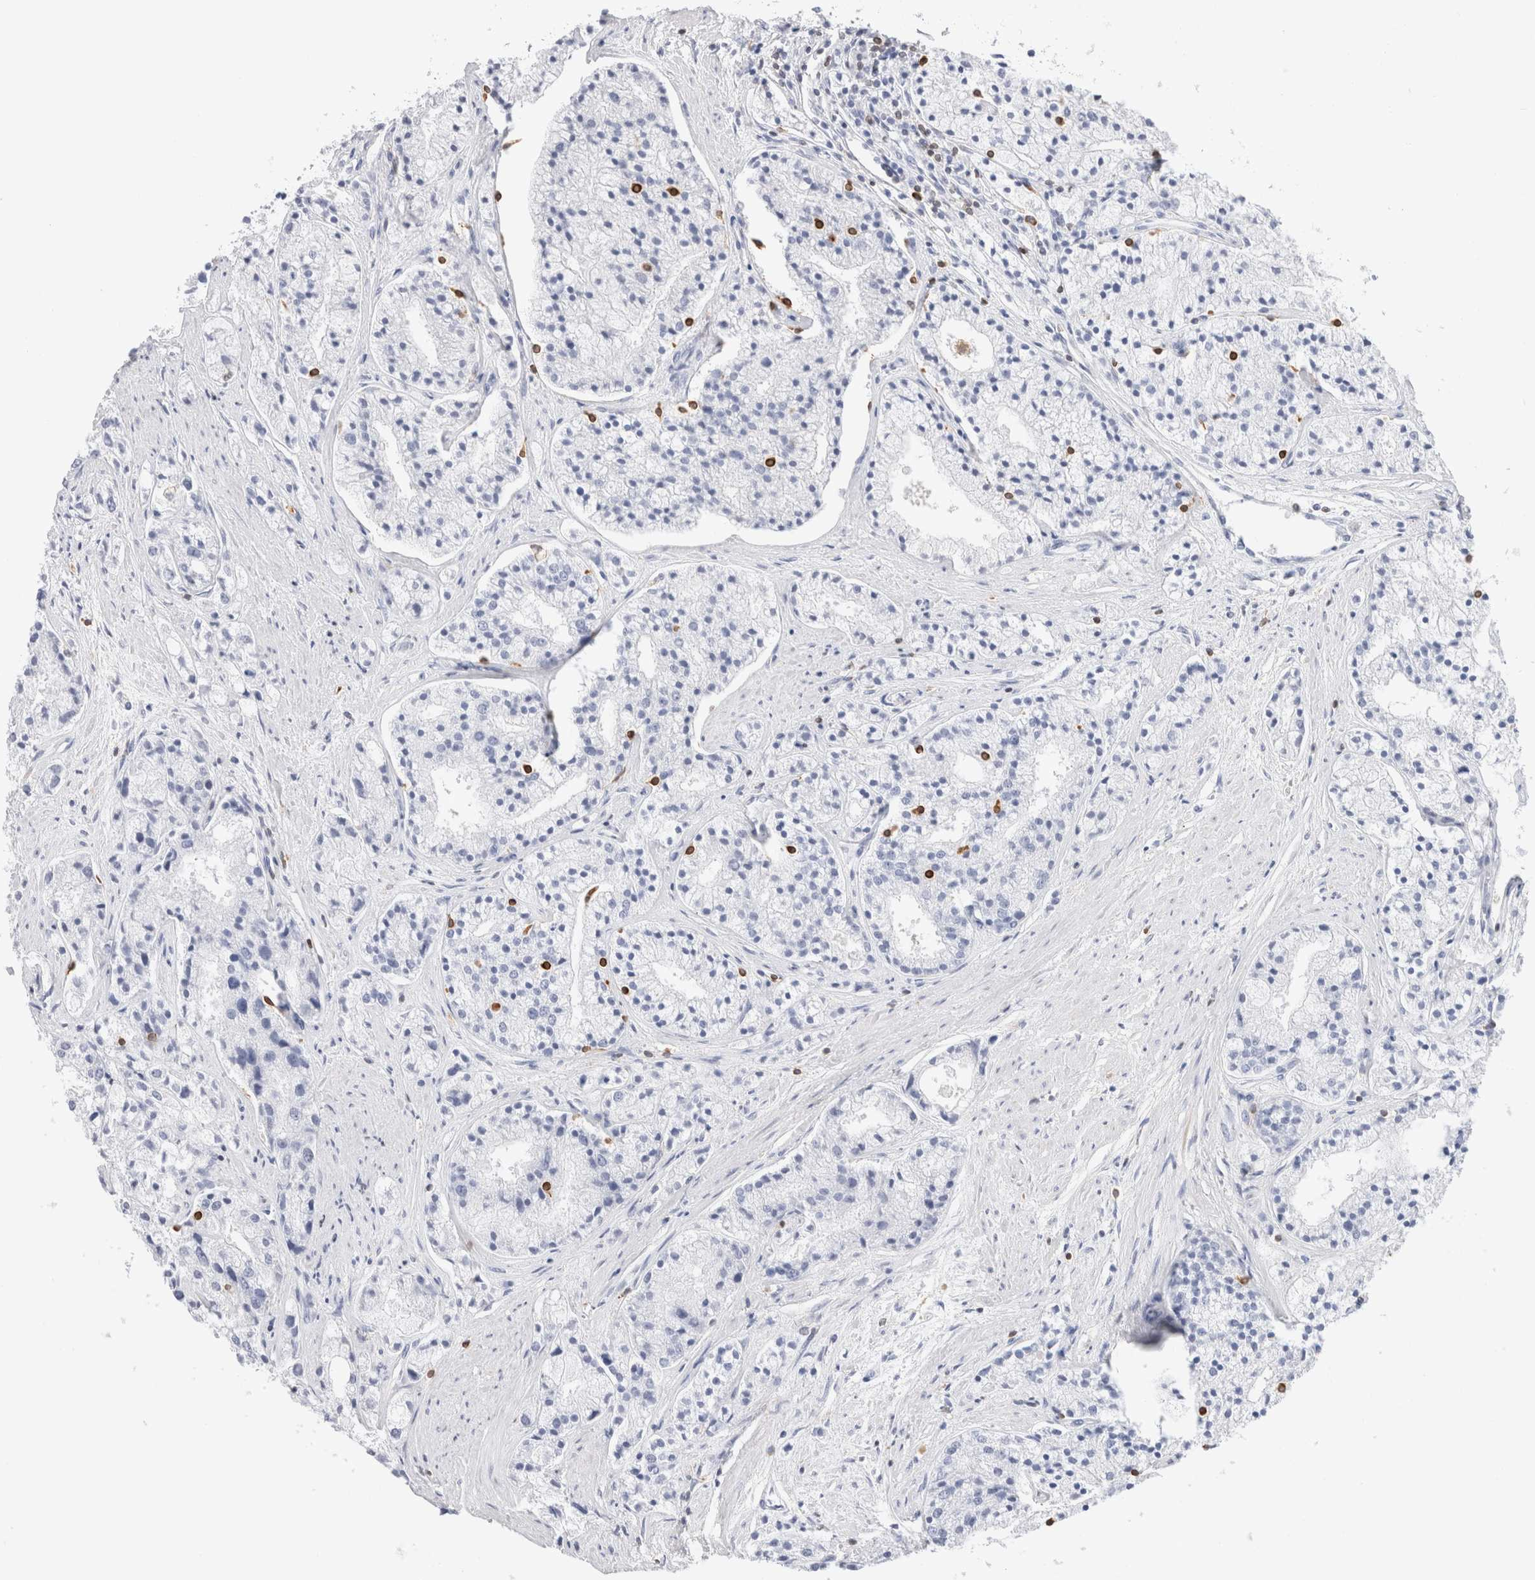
{"staining": {"intensity": "negative", "quantity": "none", "location": "none"}, "tissue": "prostate cancer", "cell_type": "Tumor cells", "image_type": "cancer", "snomed": [{"axis": "morphology", "description": "Adenocarcinoma, High grade"}, {"axis": "topography", "description": "Prostate"}], "caption": "High-grade adenocarcinoma (prostate) was stained to show a protein in brown. There is no significant positivity in tumor cells.", "gene": "ALOX5AP", "patient": {"sex": "male", "age": 50}}